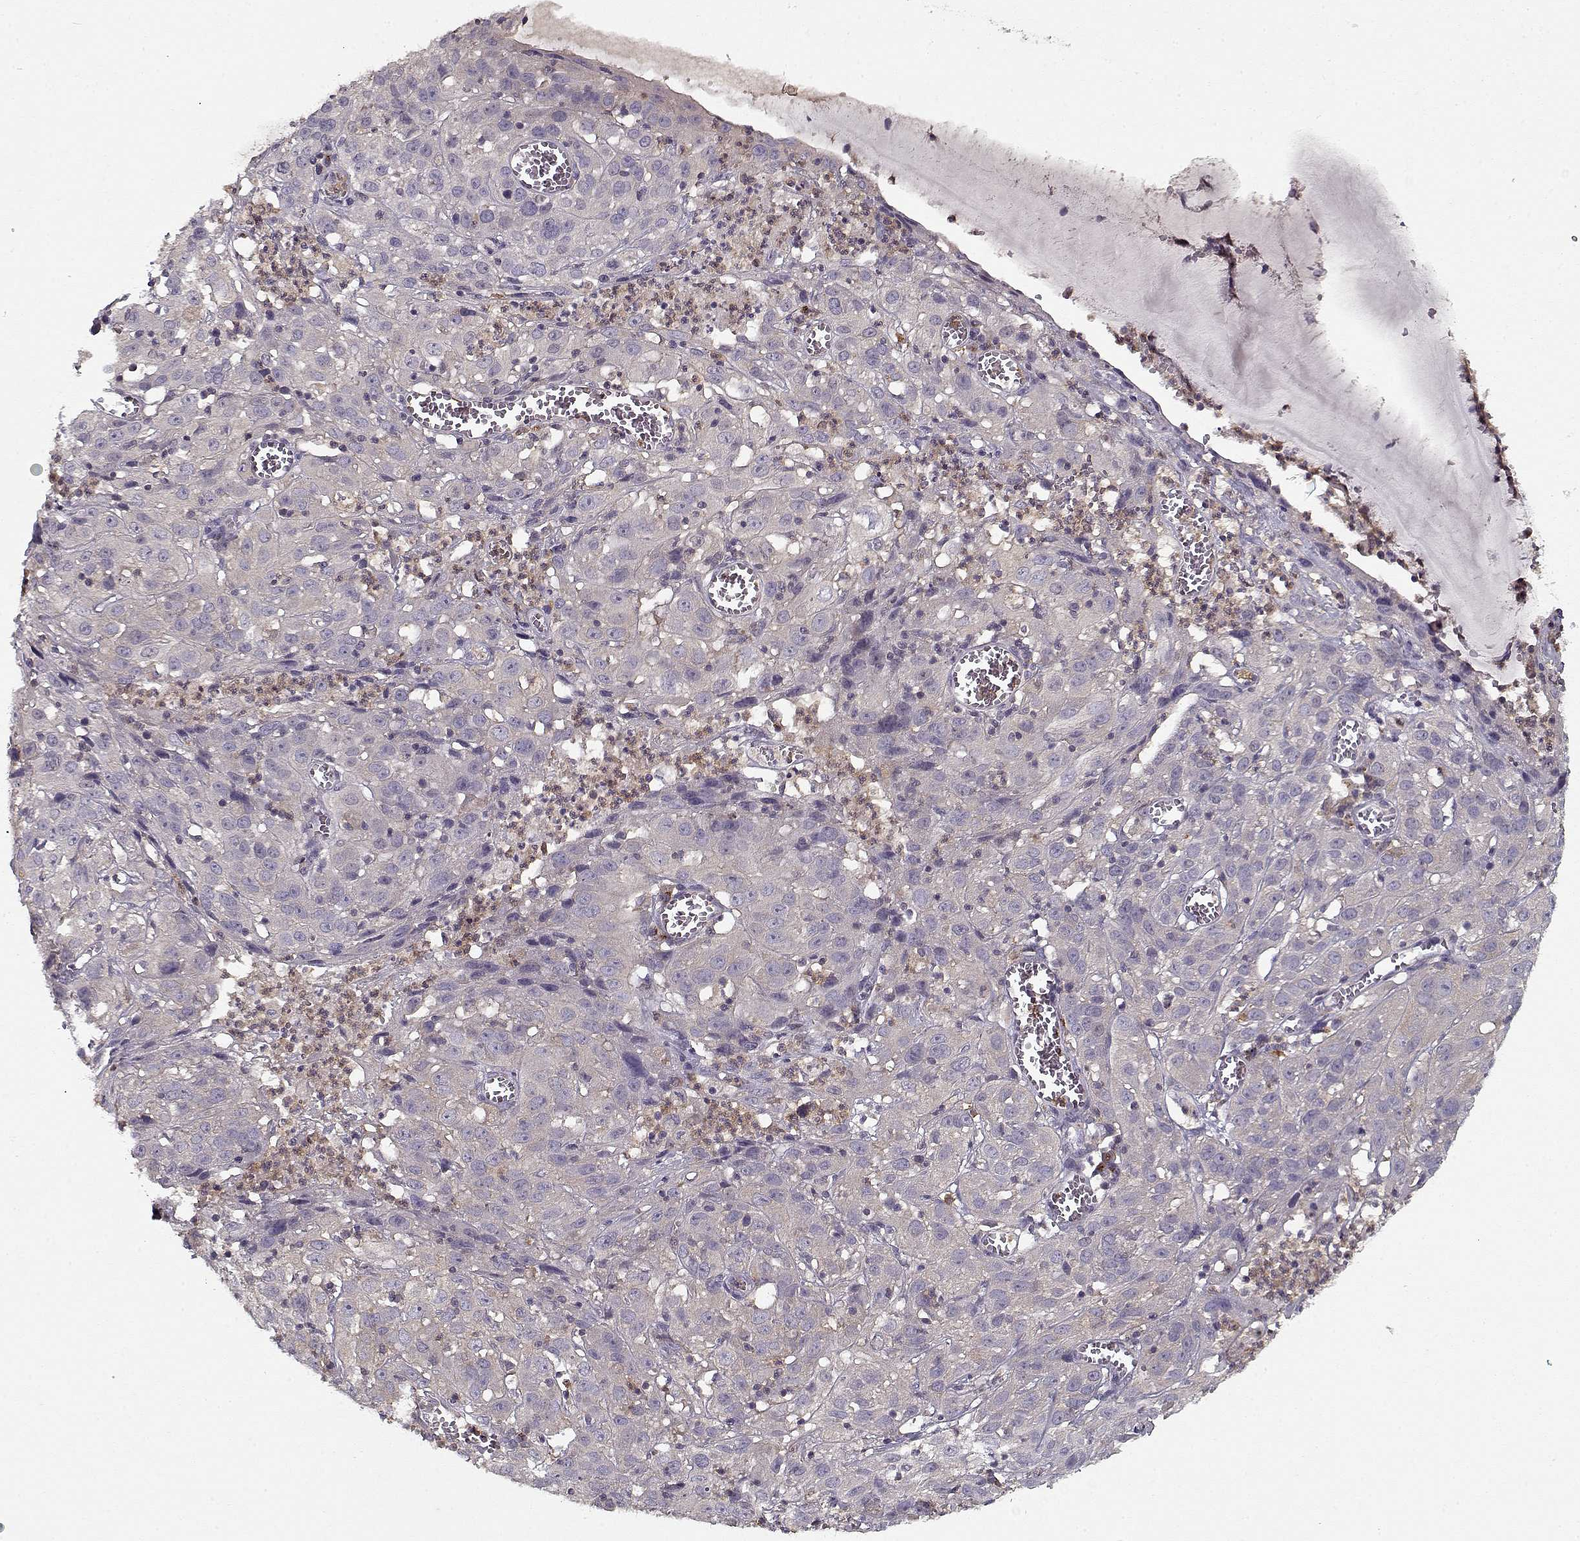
{"staining": {"intensity": "negative", "quantity": "none", "location": "none"}, "tissue": "cervical cancer", "cell_type": "Tumor cells", "image_type": "cancer", "snomed": [{"axis": "morphology", "description": "Squamous cell carcinoma, NOS"}, {"axis": "topography", "description": "Cervix"}], "caption": "Immunohistochemical staining of cervical cancer (squamous cell carcinoma) reveals no significant expression in tumor cells.", "gene": "UNC13D", "patient": {"sex": "female", "age": 32}}